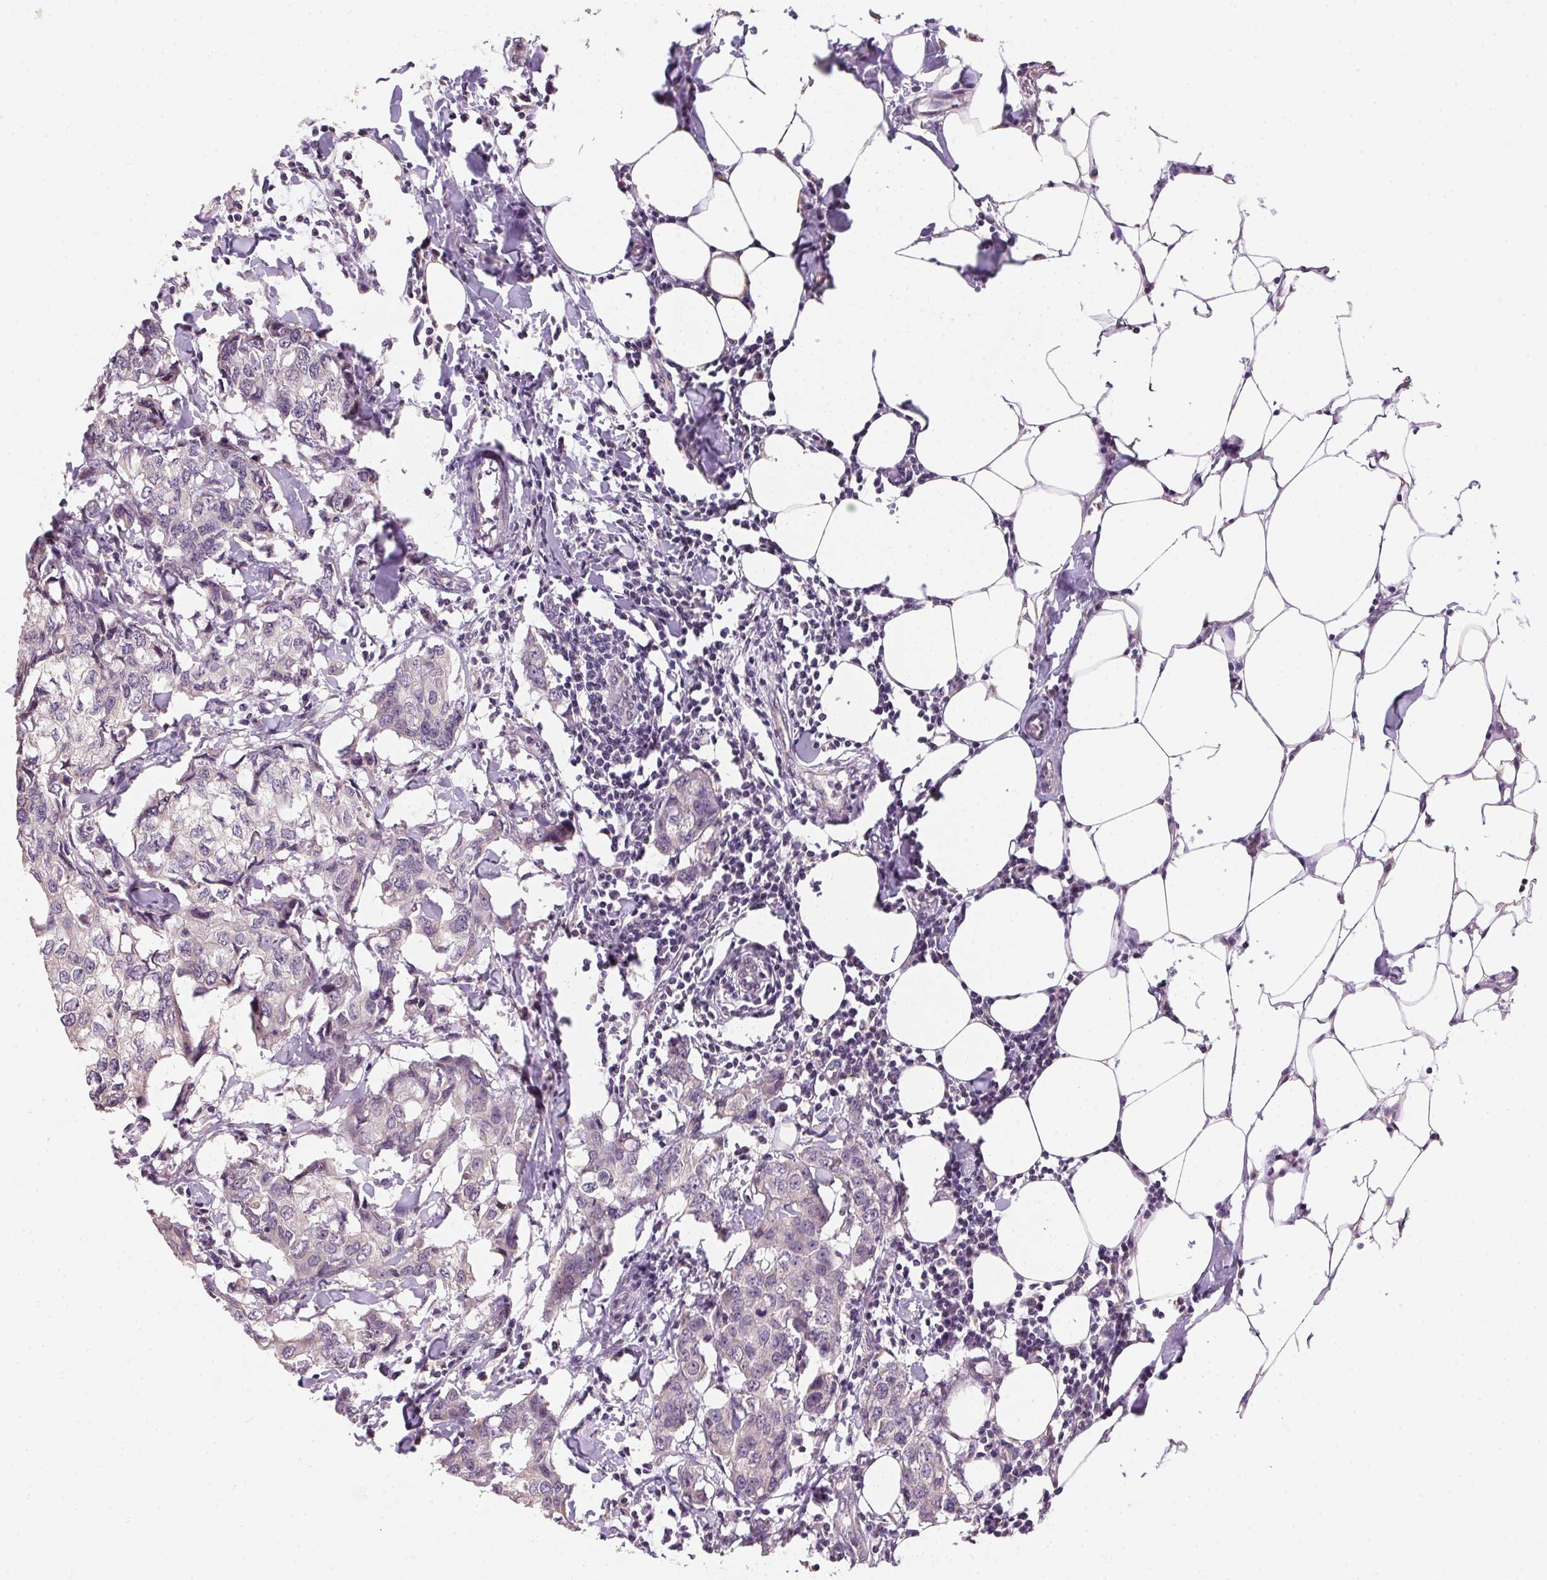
{"staining": {"intensity": "negative", "quantity": "none", "location": "none"}, "tissue": "breast cancer", "cell_type": "Tumor cells", "image_type": "cancer", "snomed": [{"axis": "morphology", "description": "Duct carcinoma"}, {"axis": "topography", "description": "Breast"}], "caption": "A photomicrograph of breast cancer stained for a protein reveals no brown staining in tumor cells.", "gene": "ALDH8A1", "patient": {"sex": "female", "age": 27}}